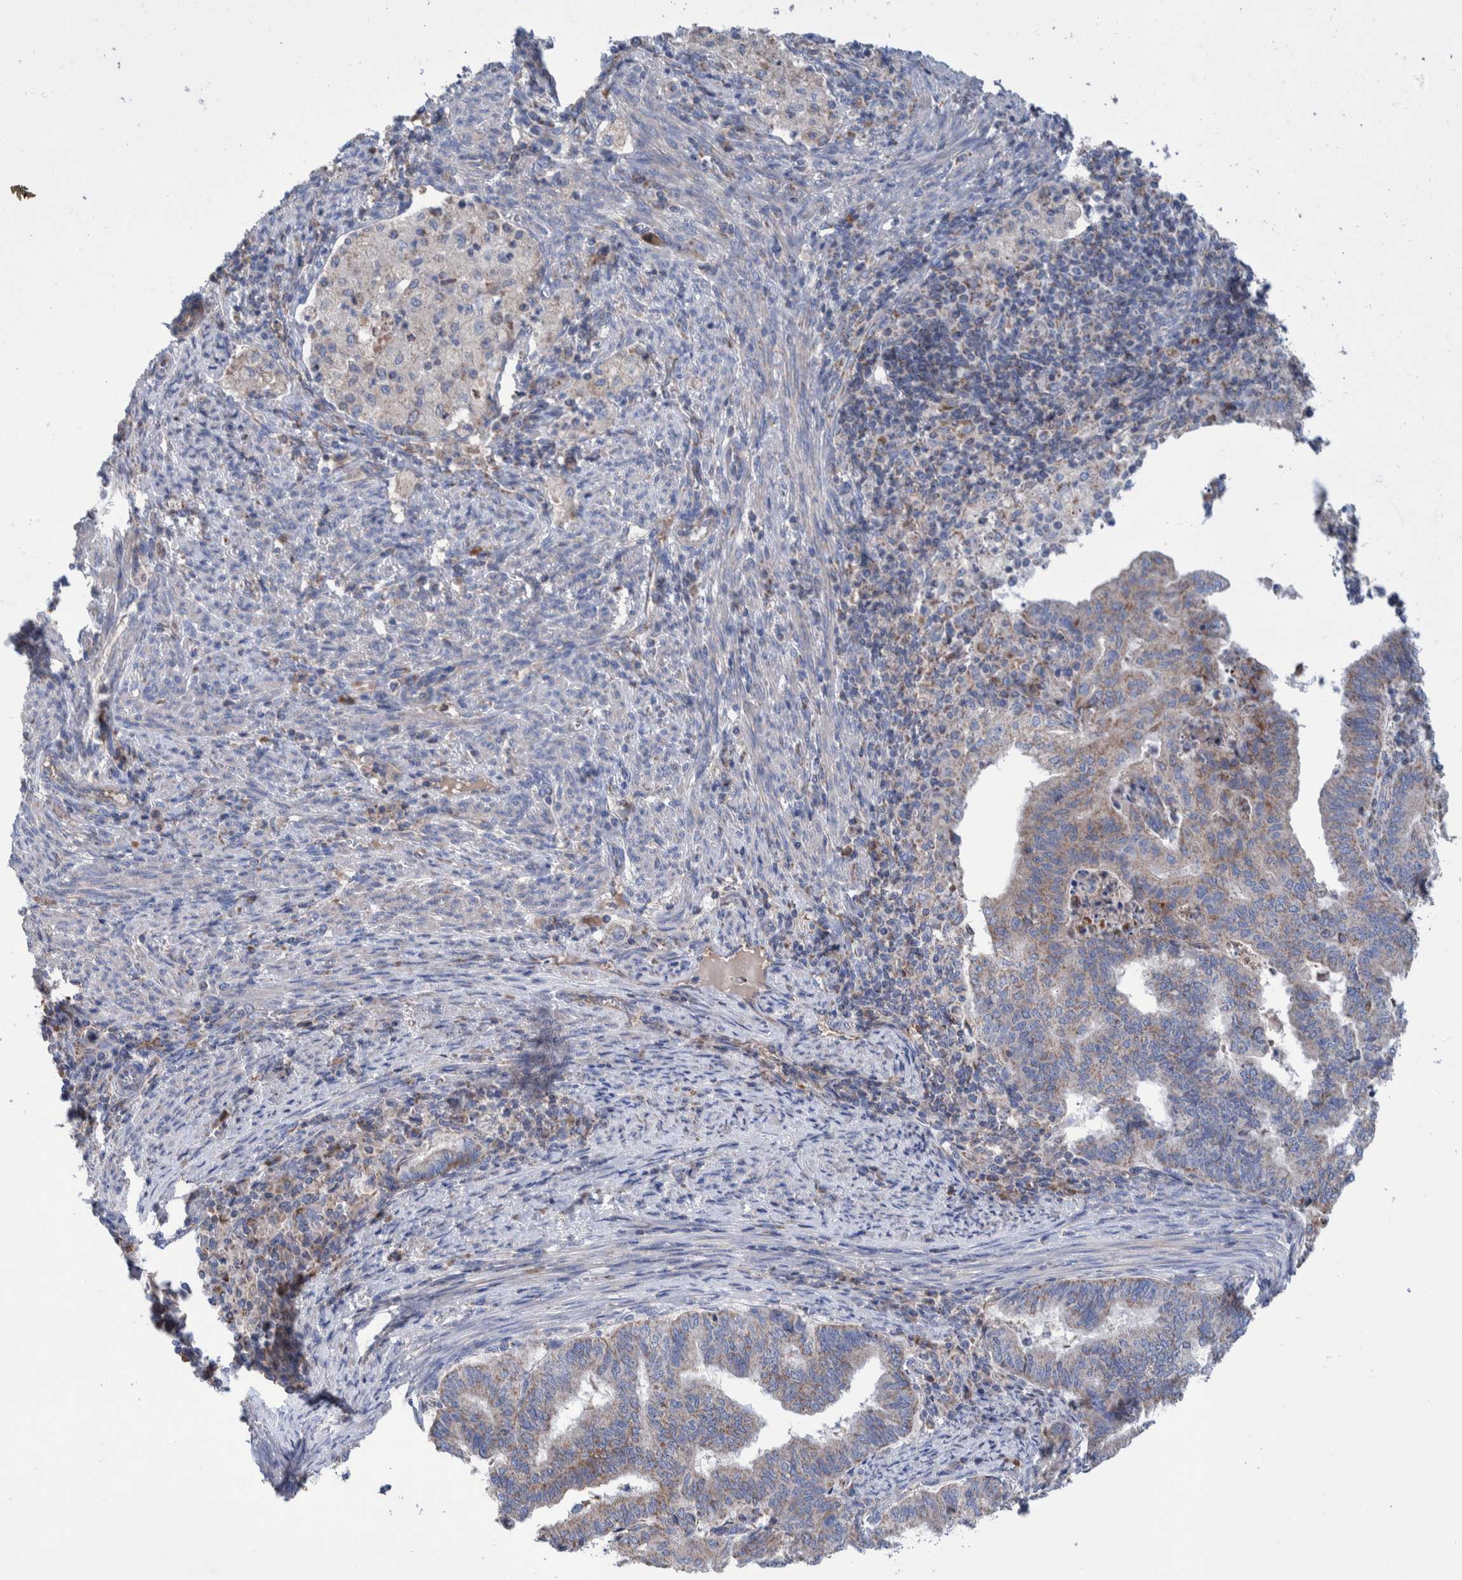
{"staining": {"intensity": "moderate", "quantity": ">75%", "location": "cytoplasmic/membranous"}, "tissue": "endometrial cancer", "cell_type": "Tumor cells", "image_type": "cancer", "snomed": [{"axis": "morphology", "description": "Polyp, NOS"}, {"axis": "morphology", "description": "Adenocarcinoma, NOS"}, {"axis": "morphology", "description": "Adenoma, NOS"}, {"axis": "topography", "description": "Endometrium"}], "caption": "Polyp (endometrial) stained for a protein demonstrates moderate cytoplasmic/membranous positivity in tumor cells. The protein is stained brown, and the nuclei are stained in blue (DAB IHC with brightfield microscopy, high magnification).", "gene": "DECR1", "patient": {"sex": "female", "age": 79}}